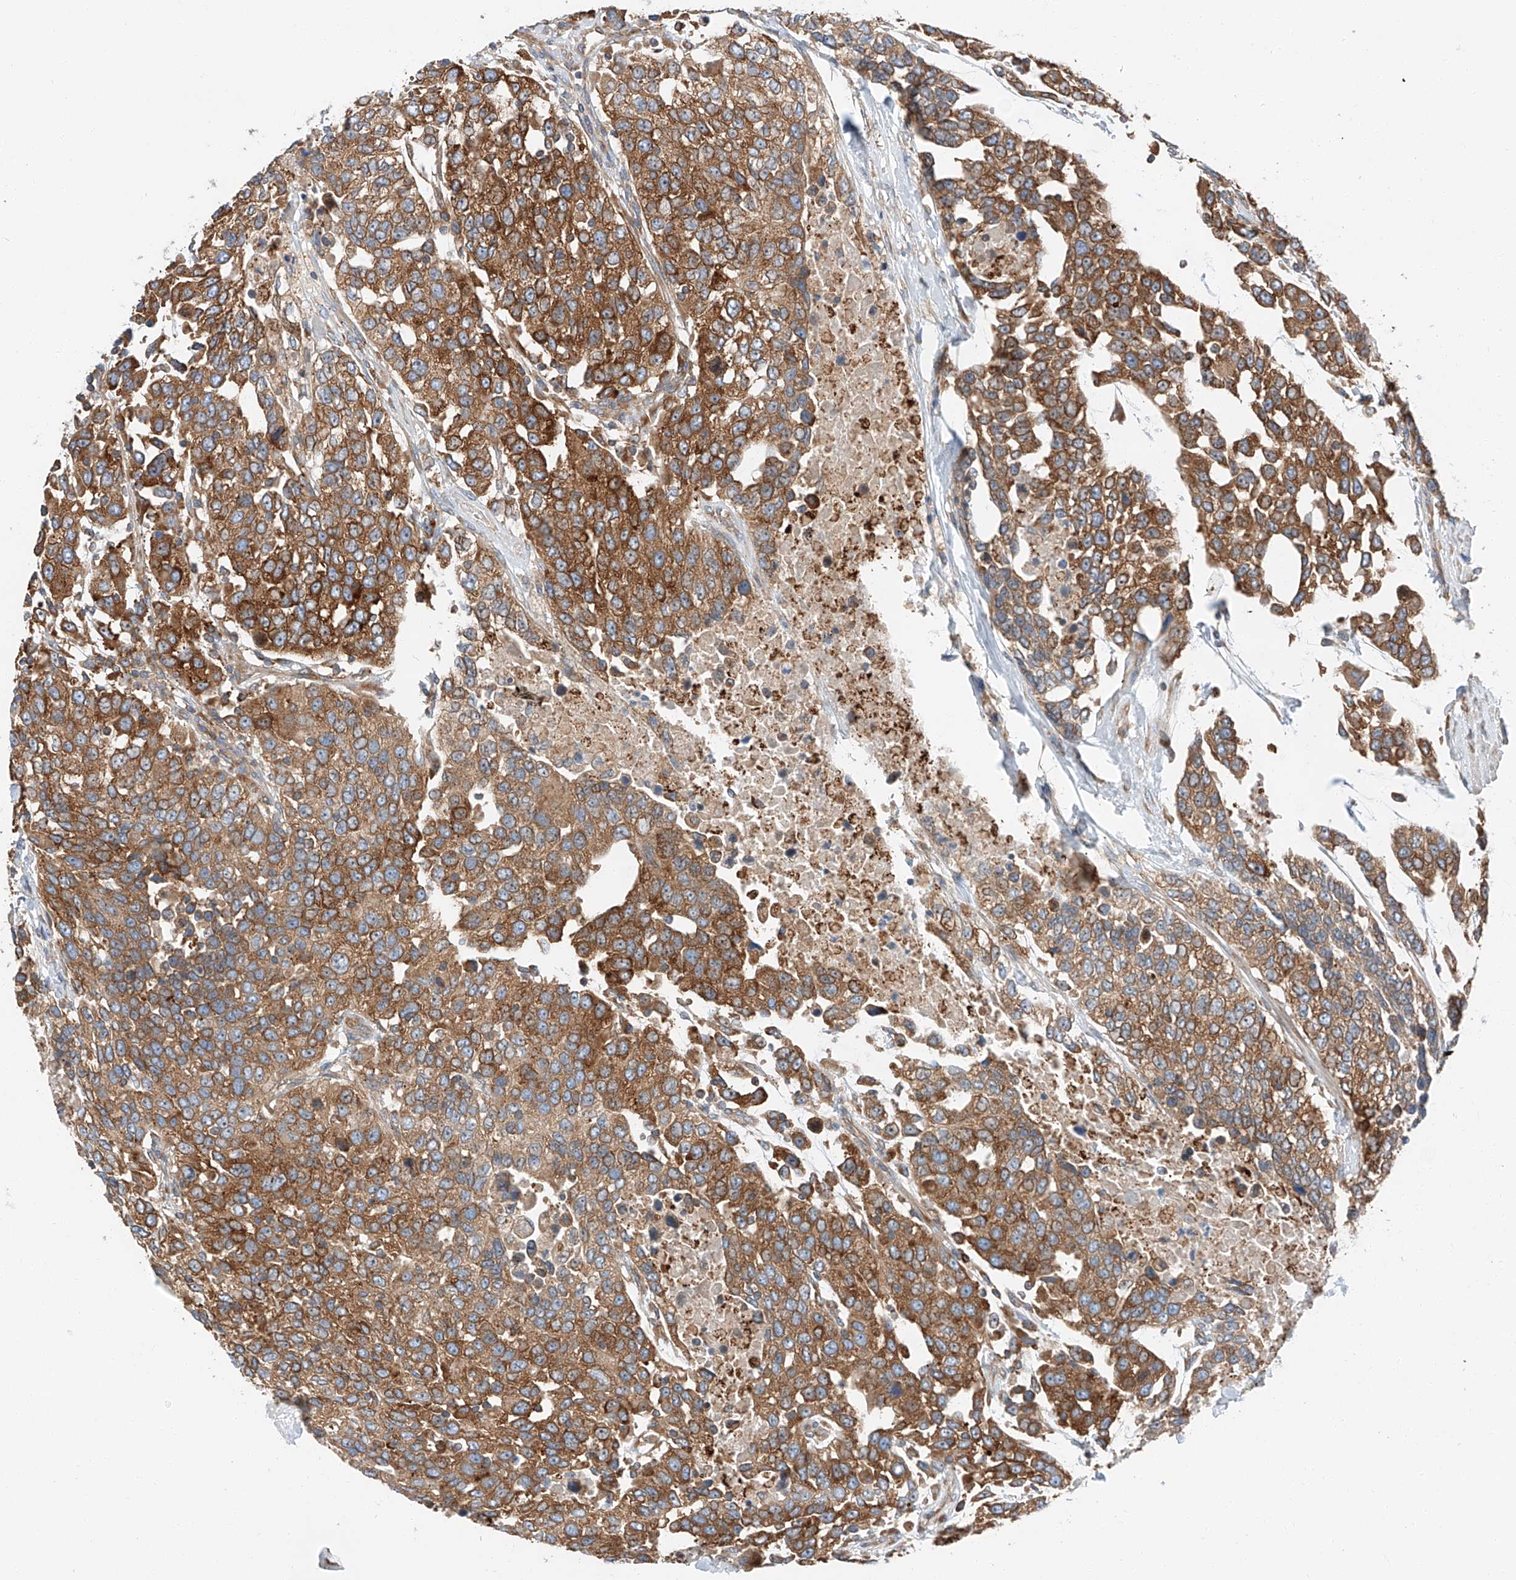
{"staining": {"intensity": "strong", "quantity": ">75%", "location": "cytoplasmic/membranous"}, "tissue": "urothelial cancer", "cell_type": "Tumor cells", "image_type": "cancer", "snomed": [{"axis": "morphology", "description": "Urothelial carcinoma, High grade"}, {"axis": "topography", "description": "Urinary bladder"}], "caption": "There is high levels of strong cytoplasmic/membranous positivity in tumor cells of urothelial cancer, as demonstrated by immunohistochemical staining (brown color).", "gene": "ZC3H15", "patient": {"sex": "female", "age": 80}}